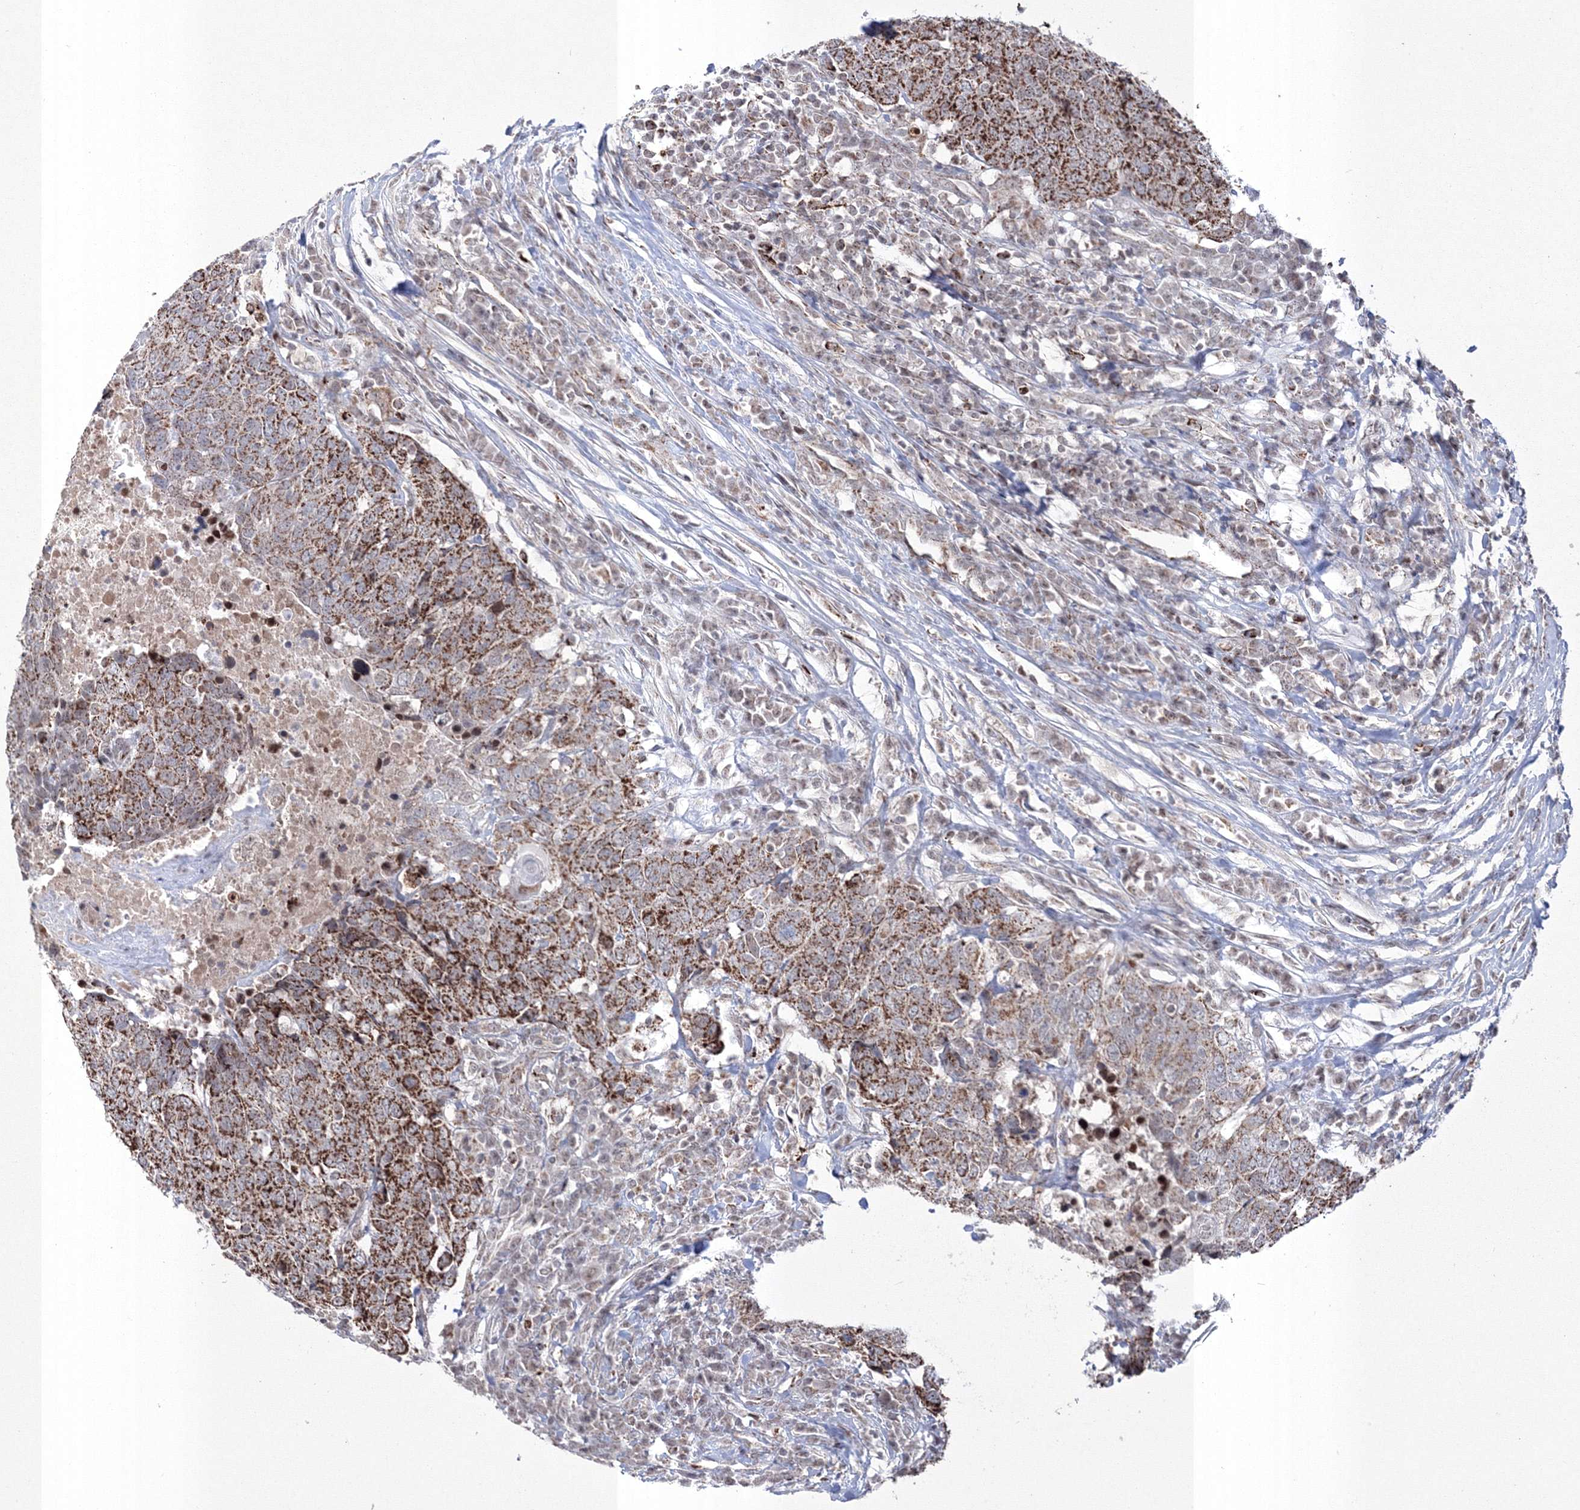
{"staining": {"intensity": "strong", "quantity": ">75%", "location": "cytoplasmic/membranous"}, "tissue": "head and neck cancer", "cell_type": "Tumor cells", "image_type": "cancer", "snomed": [{"axis": "morphology", "description": "Squamous cell carcinoma, NOS"}, {"axis": "topography", "description": "Head-Neck"}], "caption": "Squamous cell carcinoma (head and neck) stained with a brown dye shows strong cytoplasmic/membranous positive expression in approximately >75% of tumor cells.", "gene": "GRSF1", "patient": {"sex": "male", "age": 66}}